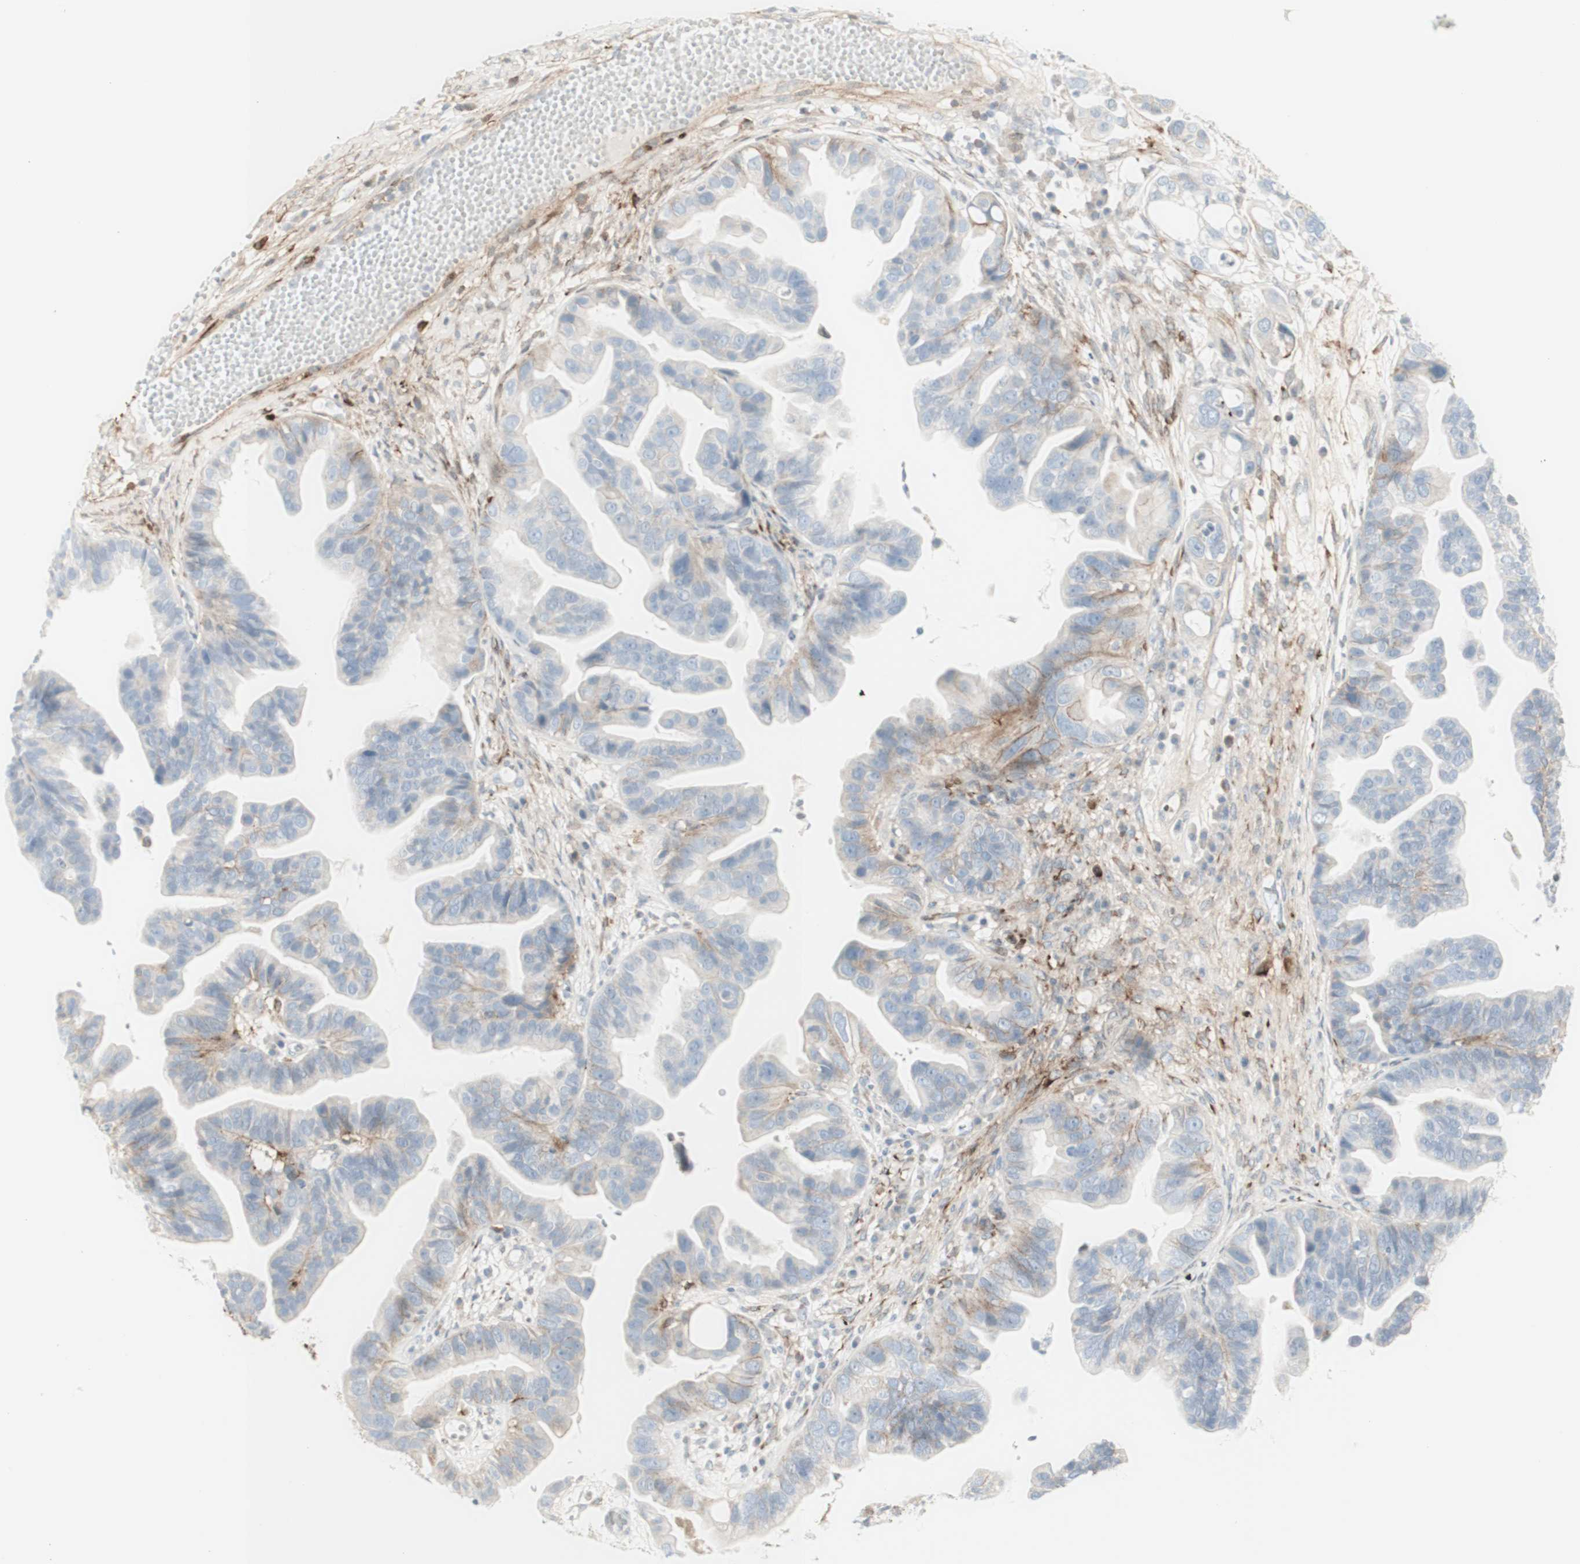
{"staining": {"intensity": "weak", "quantity": "<25%", "location": "cytoplasmic/membranous"}, "tissue": "ovarian cancer", "cell_type": "Tumor cells", "image_type": "cancer", "snomed": [{"axis": "morphology", "description": "Cystadenocarcinoma, serous, NOS"}, {"axis": "topography", "description": "Ovary"}], "caption": "Protein analysis of ovarian cancer (serous cystadenocarcinoma) exhibits no significant positivity in tumor cells.", "gene": "MDK", "patient": {"sex": "female", "age": 56}}